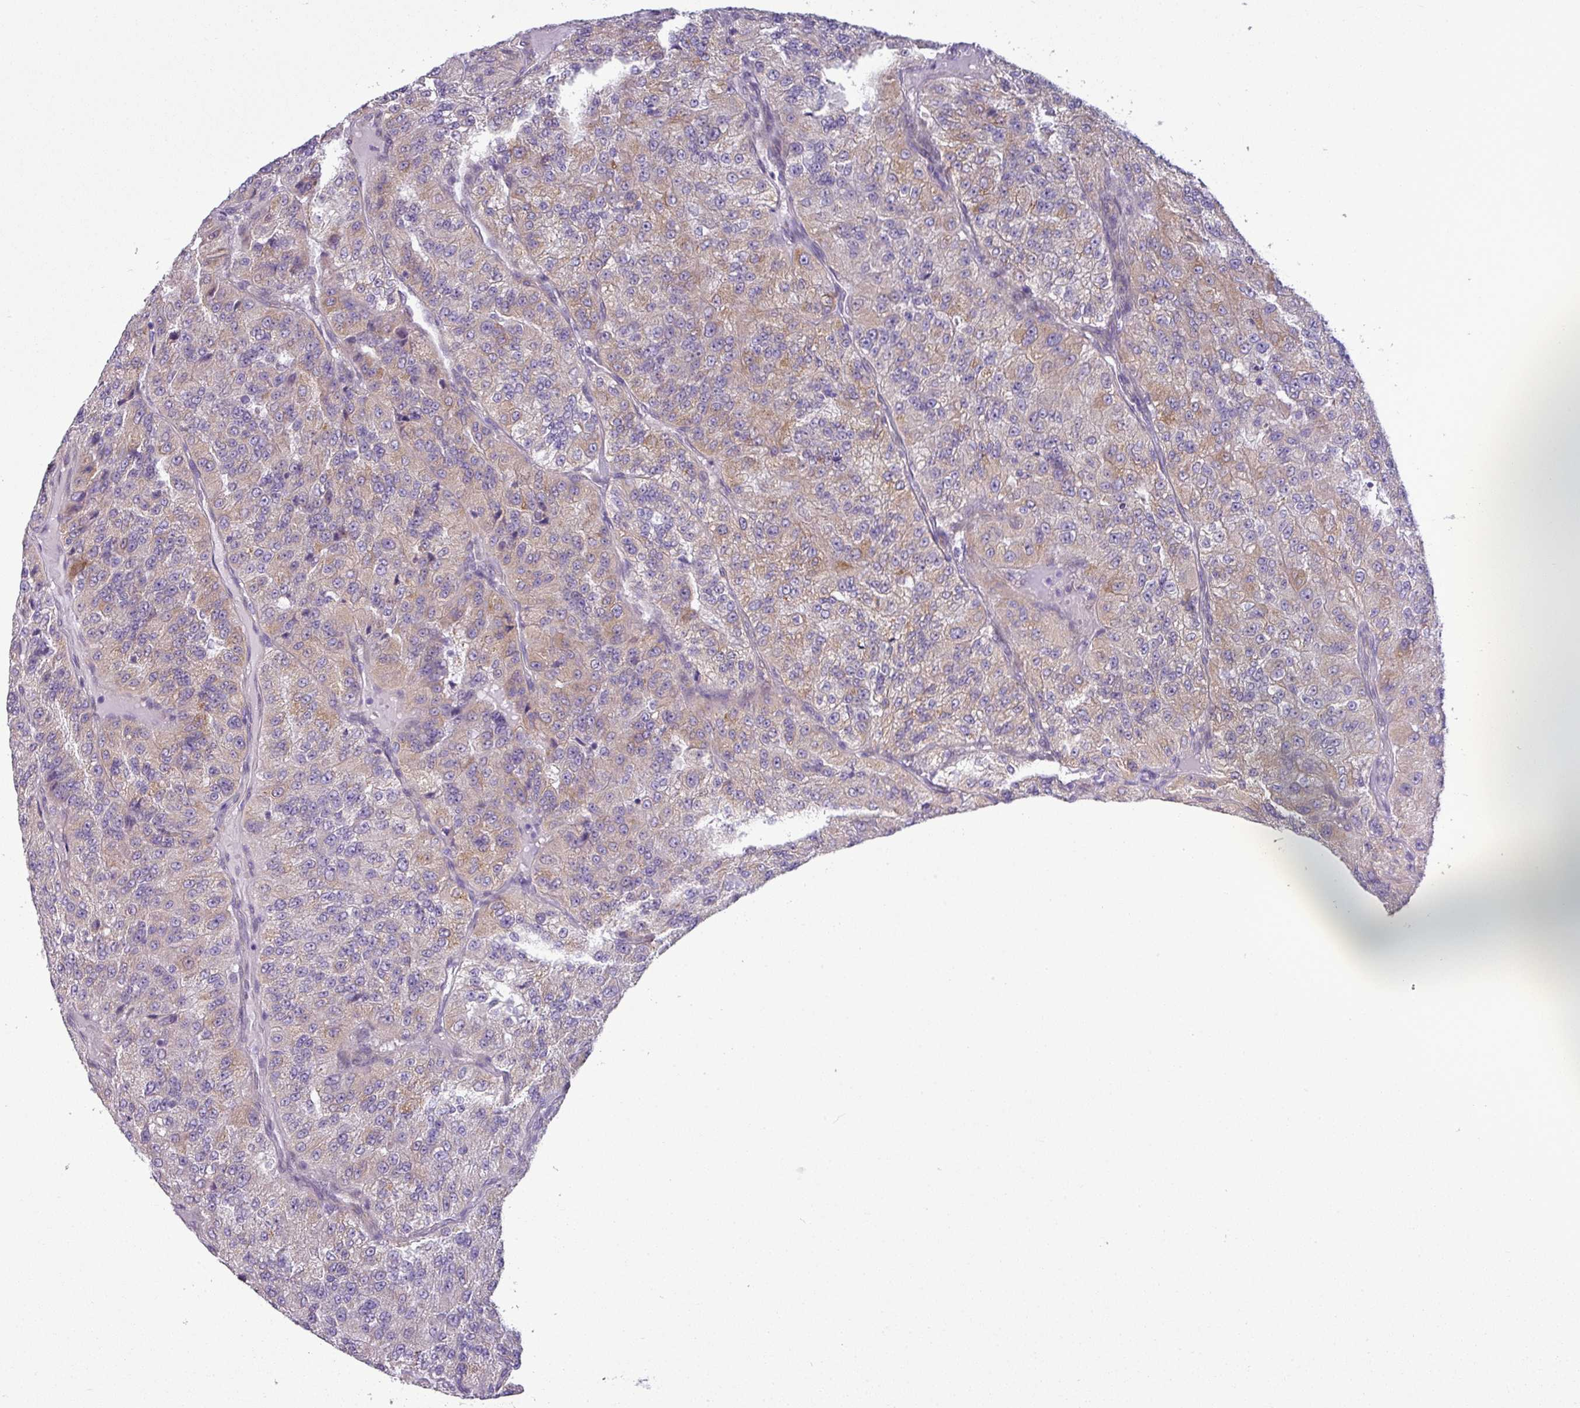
{"staining": {"intensity": "moderate", "quantity": "25%-75%", "location": "cytoplasmic/membranous"}, "tissue": "renal cancer", "cell_type": "Tumor cells", "image_type": "cancer", "snomed": [{"axis": "morphology", "description": "Adenocarcinoma, NOS"}, {"axis": "topography", "description": "Kidney"}], "caption": "A brown stain highlights moderate cytoplasmic/membranous staining of a protein in renal adenocarcinoma tumor cells.", "gene": "TOR1AIP2", "patient": {"sex": "female", "age": 63}}